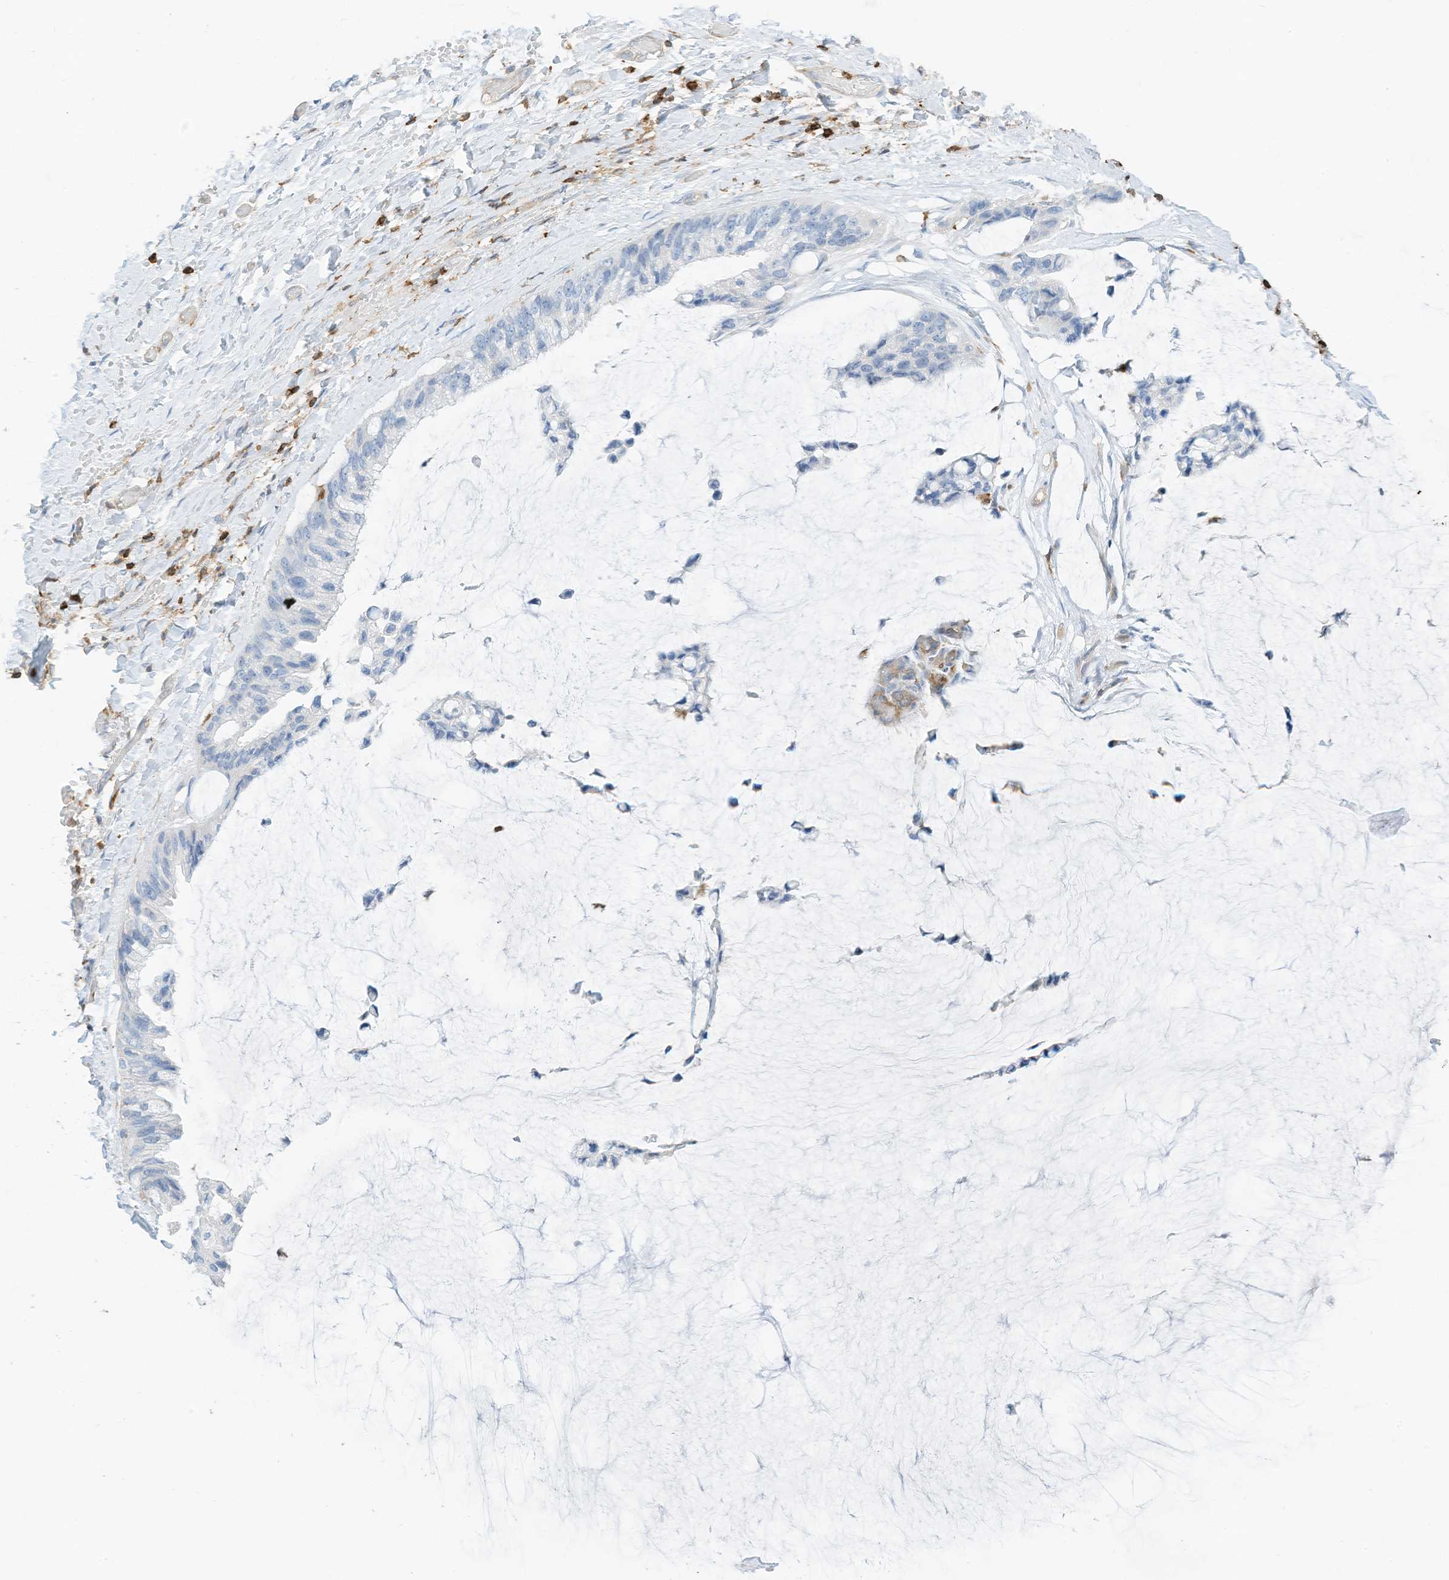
{"staining": {"intensity": "negative", "quantity": "none", "location": "none"}, "tissue": "ovarian cancer", "cell_type": "Tumor cells", "image_type": "cancer", "snomed": [{"axis": "morphology", "description": "Cystadenocarcinoma, mucinous, NOS"}, {"axis": "topography", "description": "Ovary"}], "caption": "This is an IHC photomicrograph of ovarian cancer (mucinous cystadenocarcinoma). There is no positivity in tumor cells.", "gene": "ARHGAP25", "patient": {"sex": "female", "age": 39}}